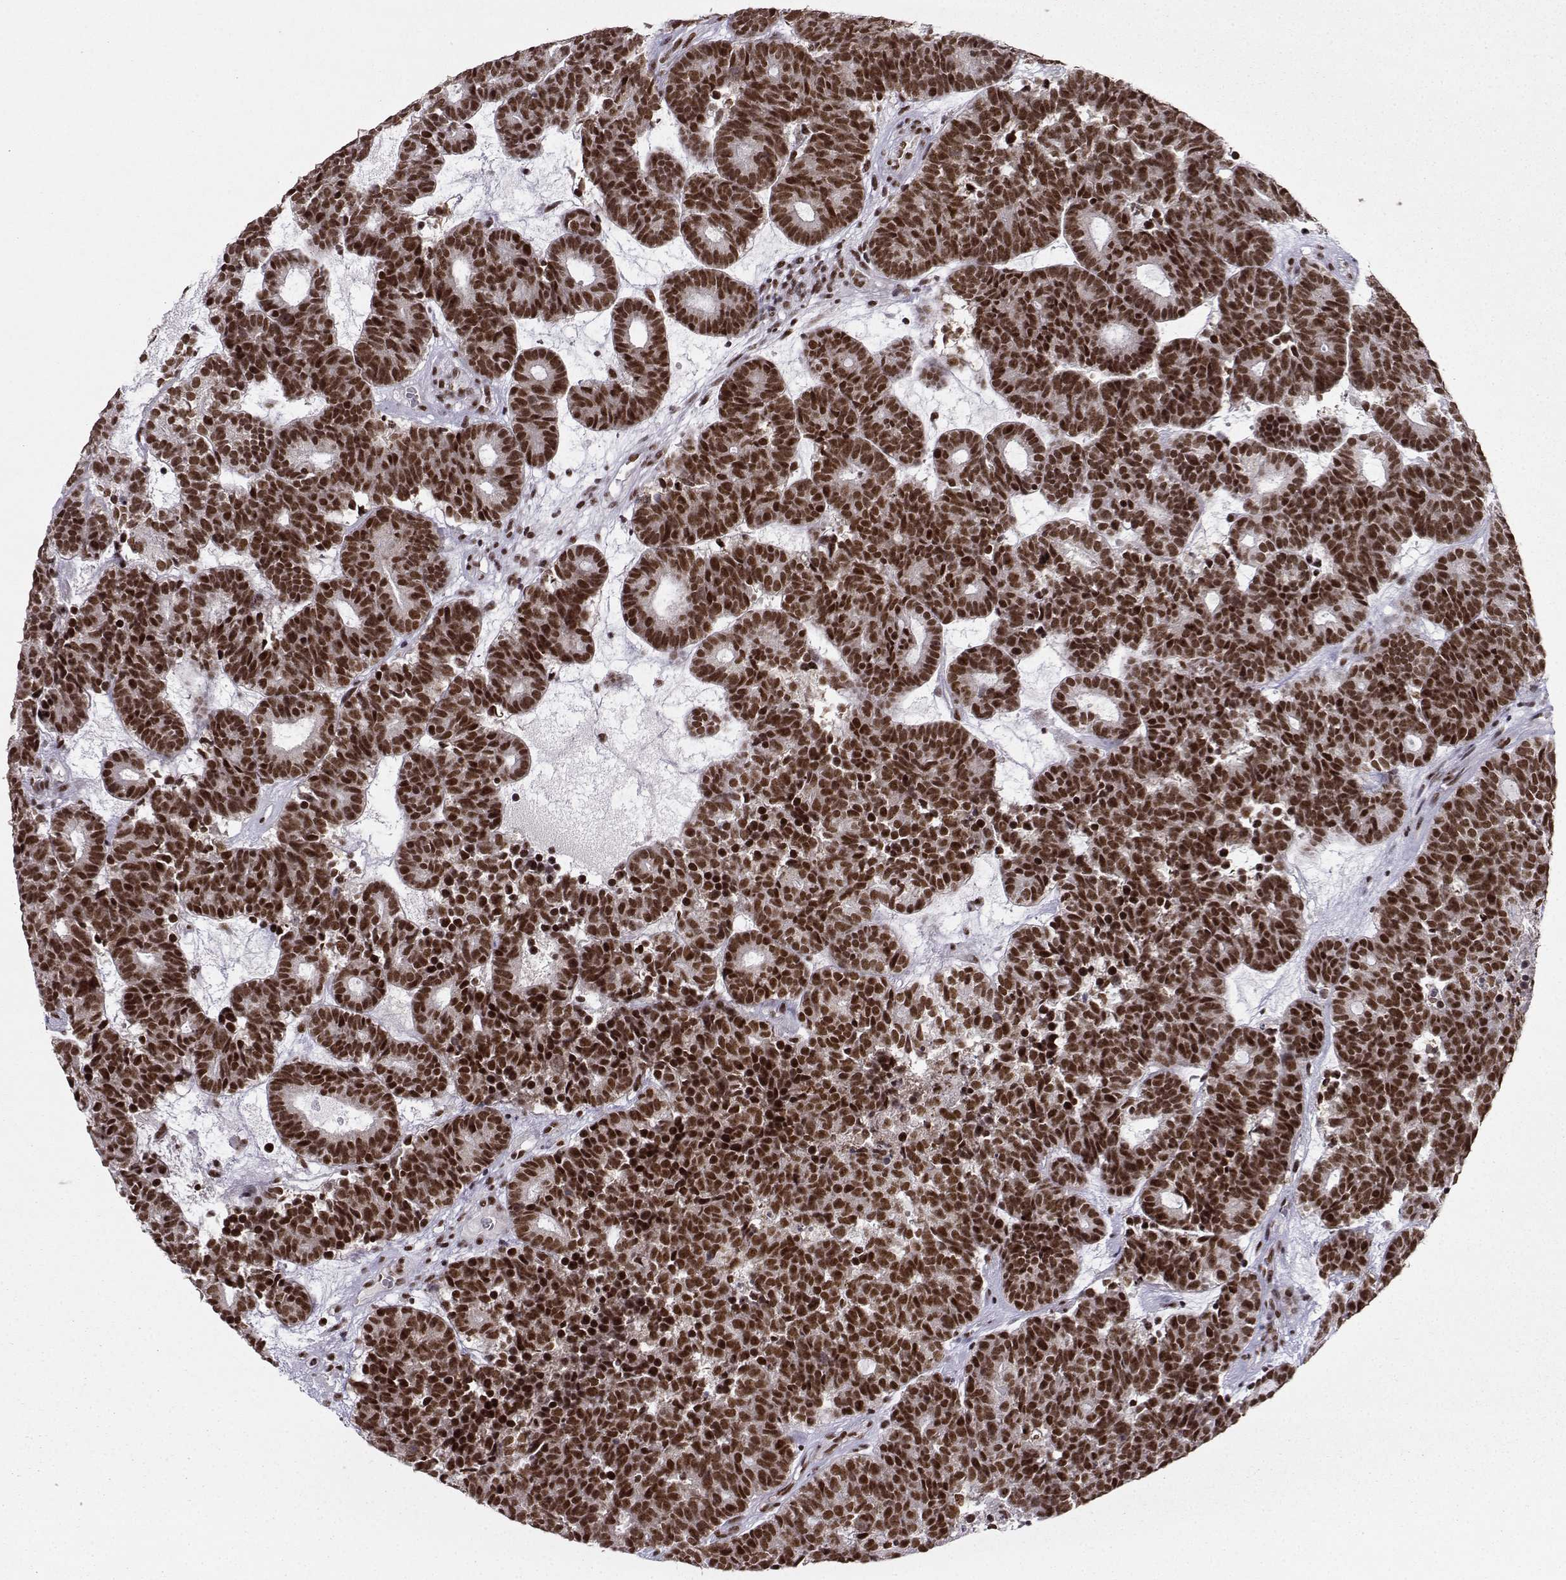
{"staining": {"intensity": "strong", "quantity": ">75%", "location": "nuclear"}, "tissue": "head and neck cancer", "cell_type": "Tumor cells", "image_type": "cancer", "snomed": [{"axis": "morphology", "description": "Adenocarcinoma, NOS"}, {"axis": "topography", "description": "Head-Neck"}], "caption": "Human adenocarcinoma (head and neck) stained for a protein (brown) shows strong nuclear positive expression in approximately >75% of tumor cells.", "gene": "SNRPB2", "patient": {"sex": "female", "age": 81}}